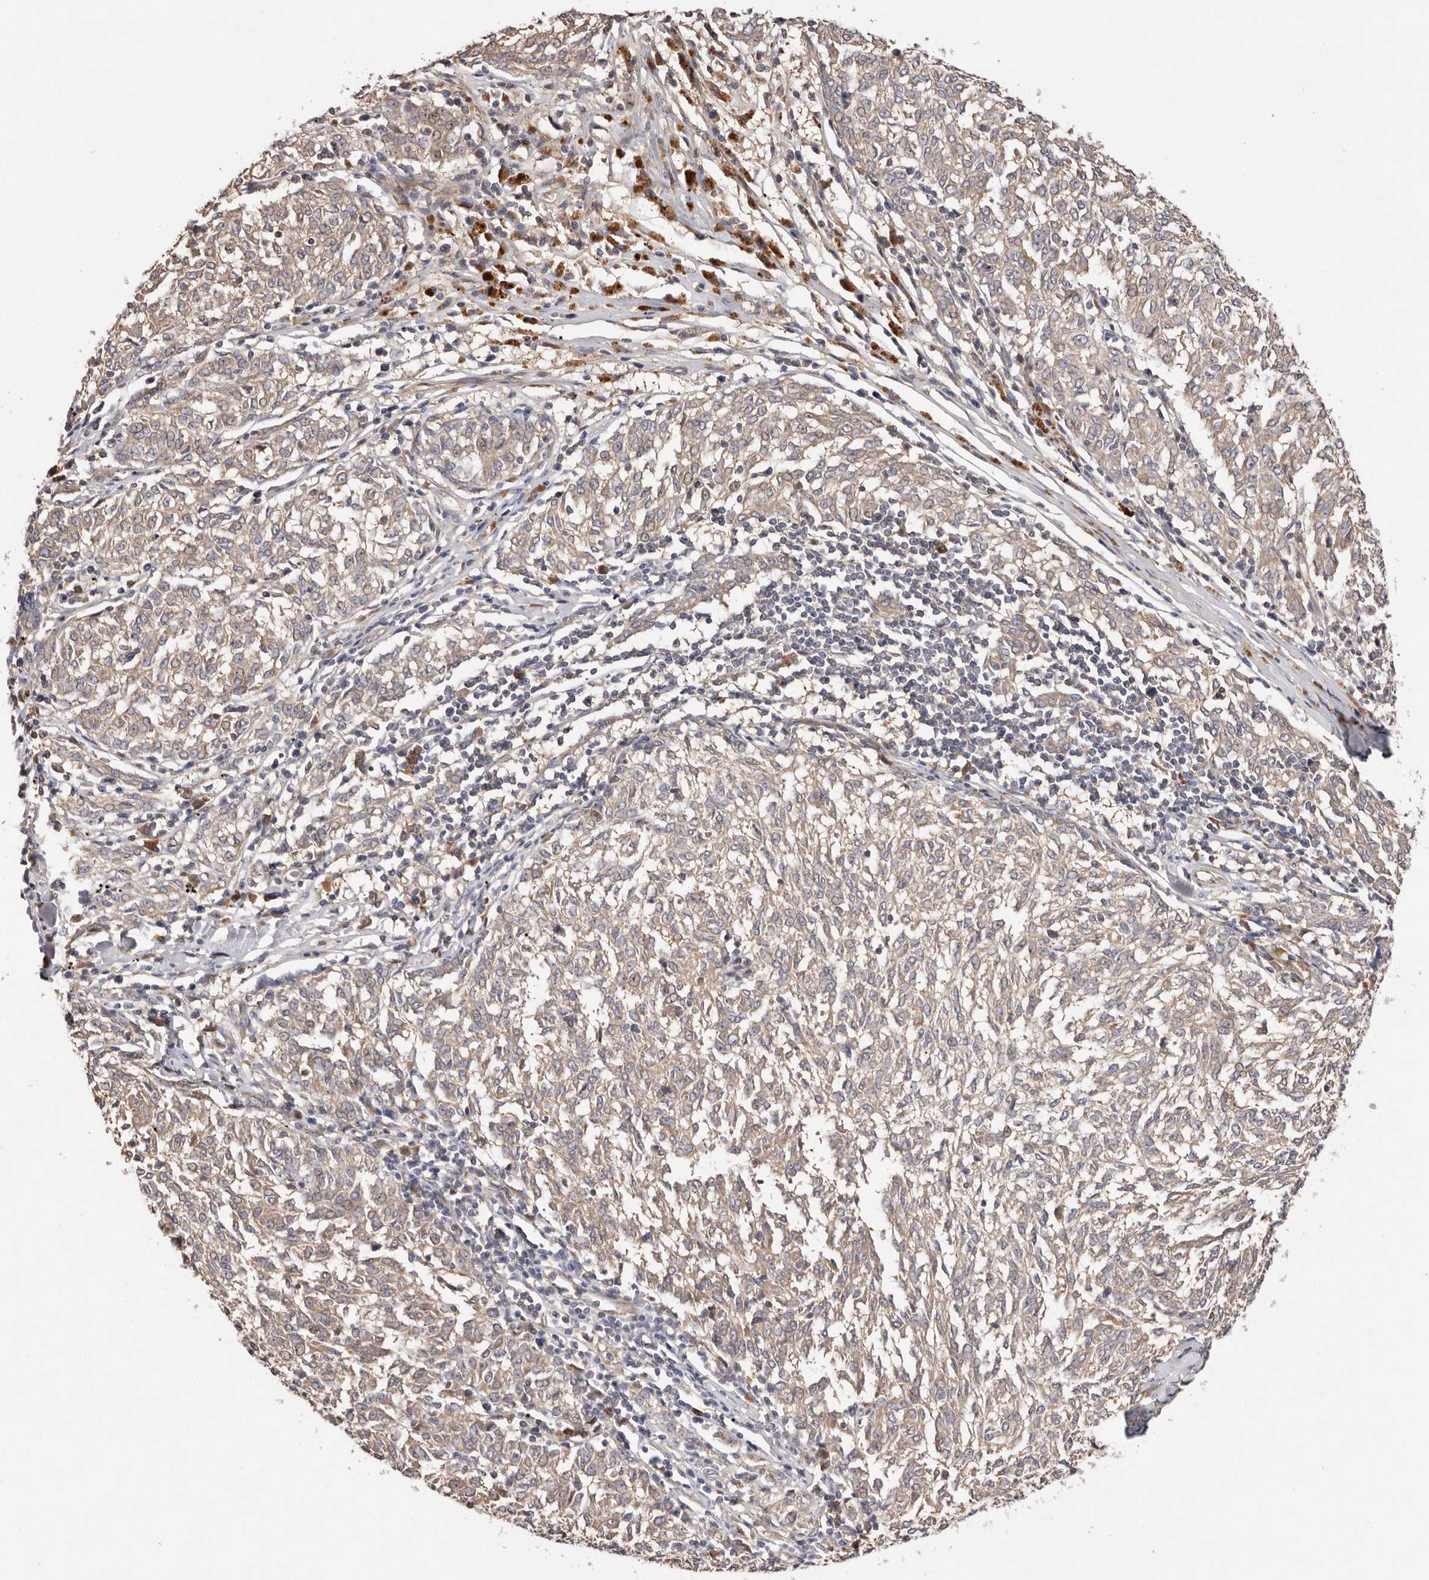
{"staining": {"intensity": "negative", "quantity": "none", "location": "none"}, "tissue": "melanoma", "cell_type": "Tumor cells", "image_type": "cancer", "snomed": [{"axis": "morphology", "description": "Malignant melanoma, NOS"}, {"axis": "topography", "description": "Skin"}], "caption": "A micrograph of human melanoma is negative for staining in tumor cells.", "gene": "DOP1A", "patient": {"sex": "female", "age": 72}}